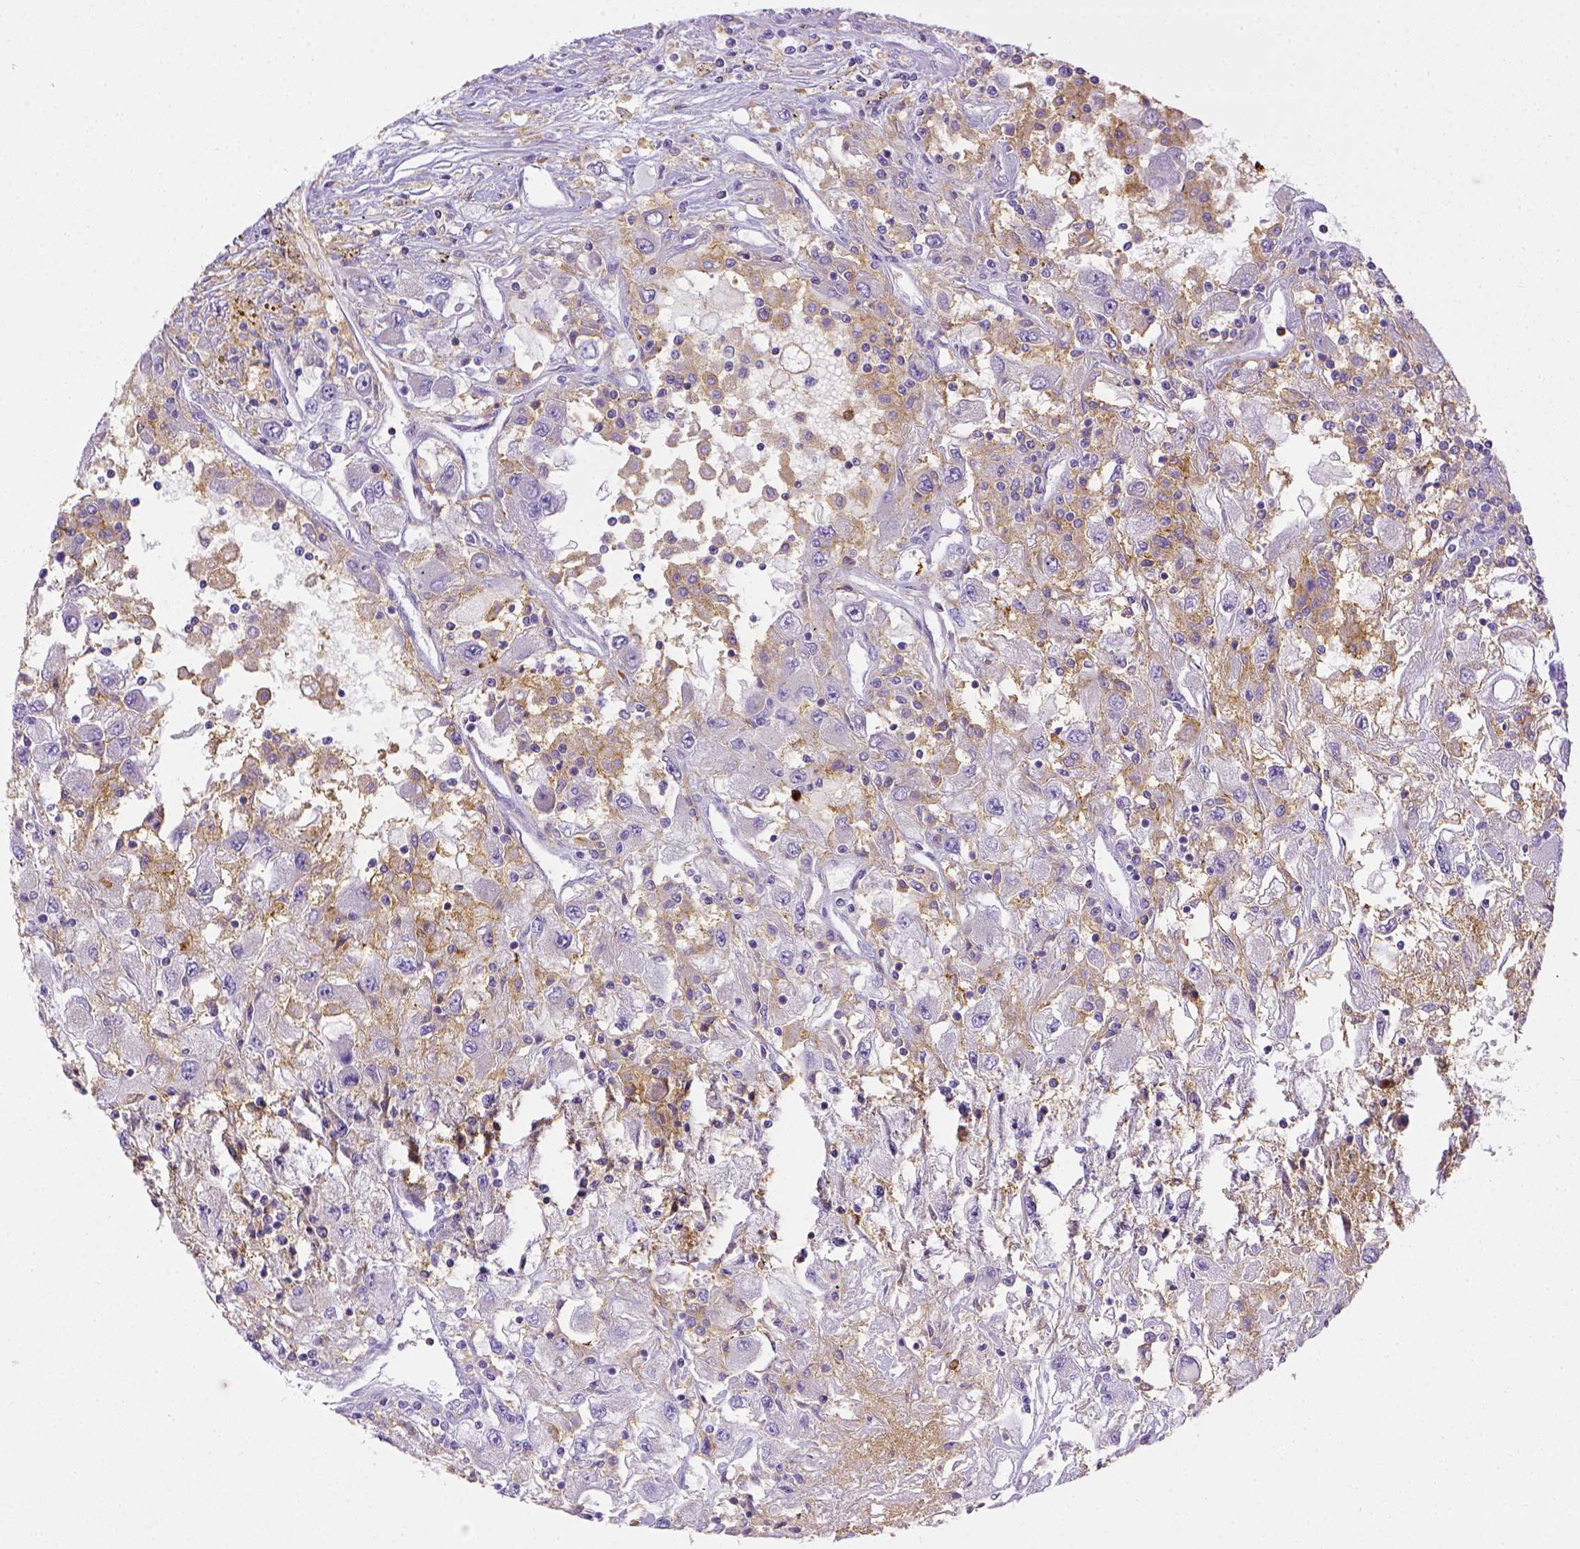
{"staining": {"intensity": "negative", "quantity": "none", "location": "none"}, "tissue": "renal cancer", "cell_type": "Tumor cells", "image_type": "cancer", "snomed": [{"axis": "morphology", "description": "Adenocarcinoma, NOS"}, {"axis": "topography", "description": "Kidney"}], "caption": "The histopathology image demonstrates no significant expression in tumor cells of adenocarcinoma (renal).", "gene": "ITGAM", "patient": {"sex": "female", "age": 67}}